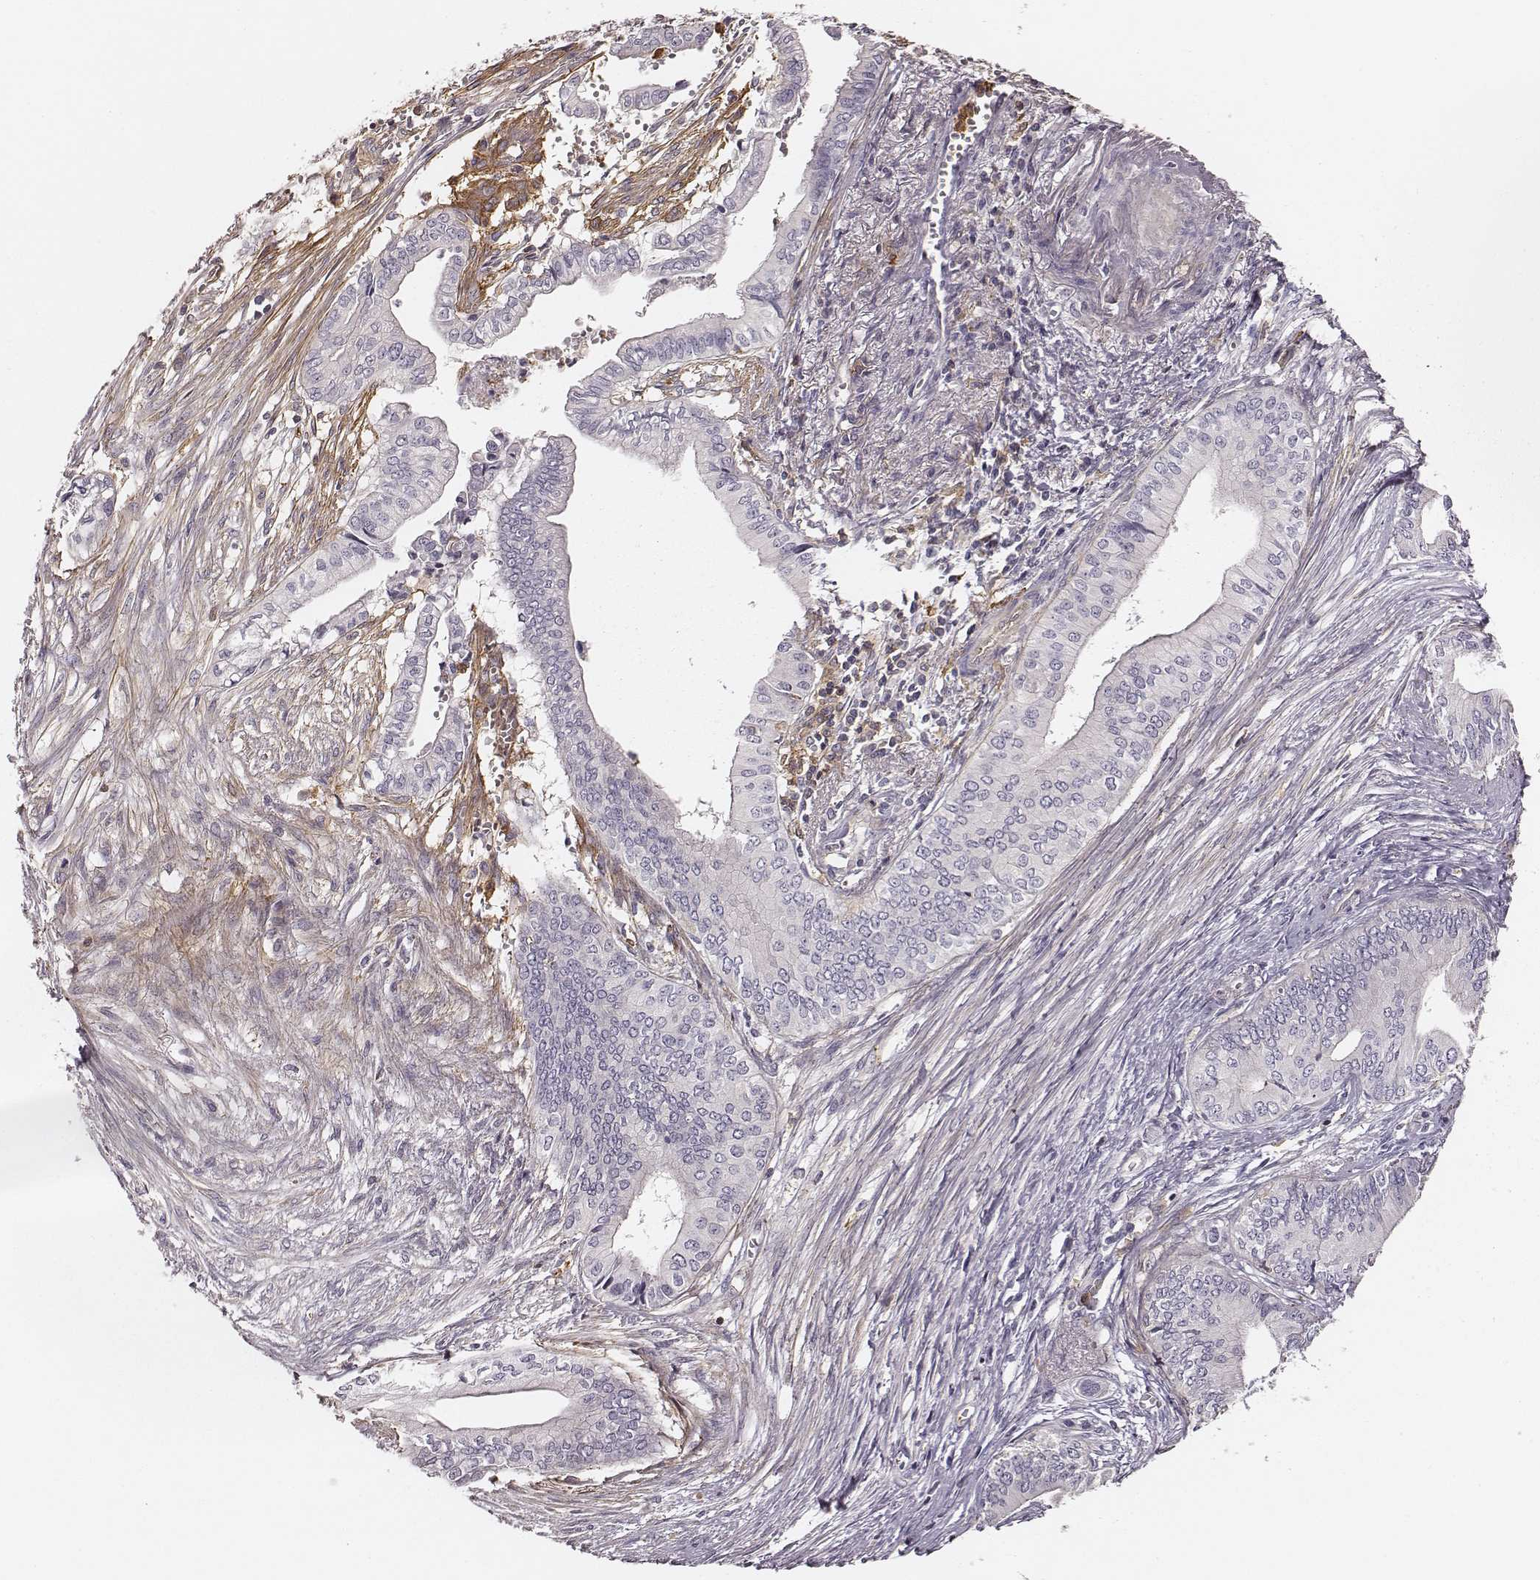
{"staining": {"intensity": "negative", "quantity": "none", "location": "none"}, "tissue": "pancreatic cancer", "cell_type": "Tumor cells", "image_type": "cancer", "snomed": [{"axis": "morphology", "description": "Adenocarcinoma, NOS"}, {"axis": "topography", "description": "Pancreas"}], "caption": "DAB immunohistochemical staining of human pancreatic cancer exhibits no significant expression in tumor cells.", "gene": "ZYX", "patient": {"sex": "female", "age": 61}}